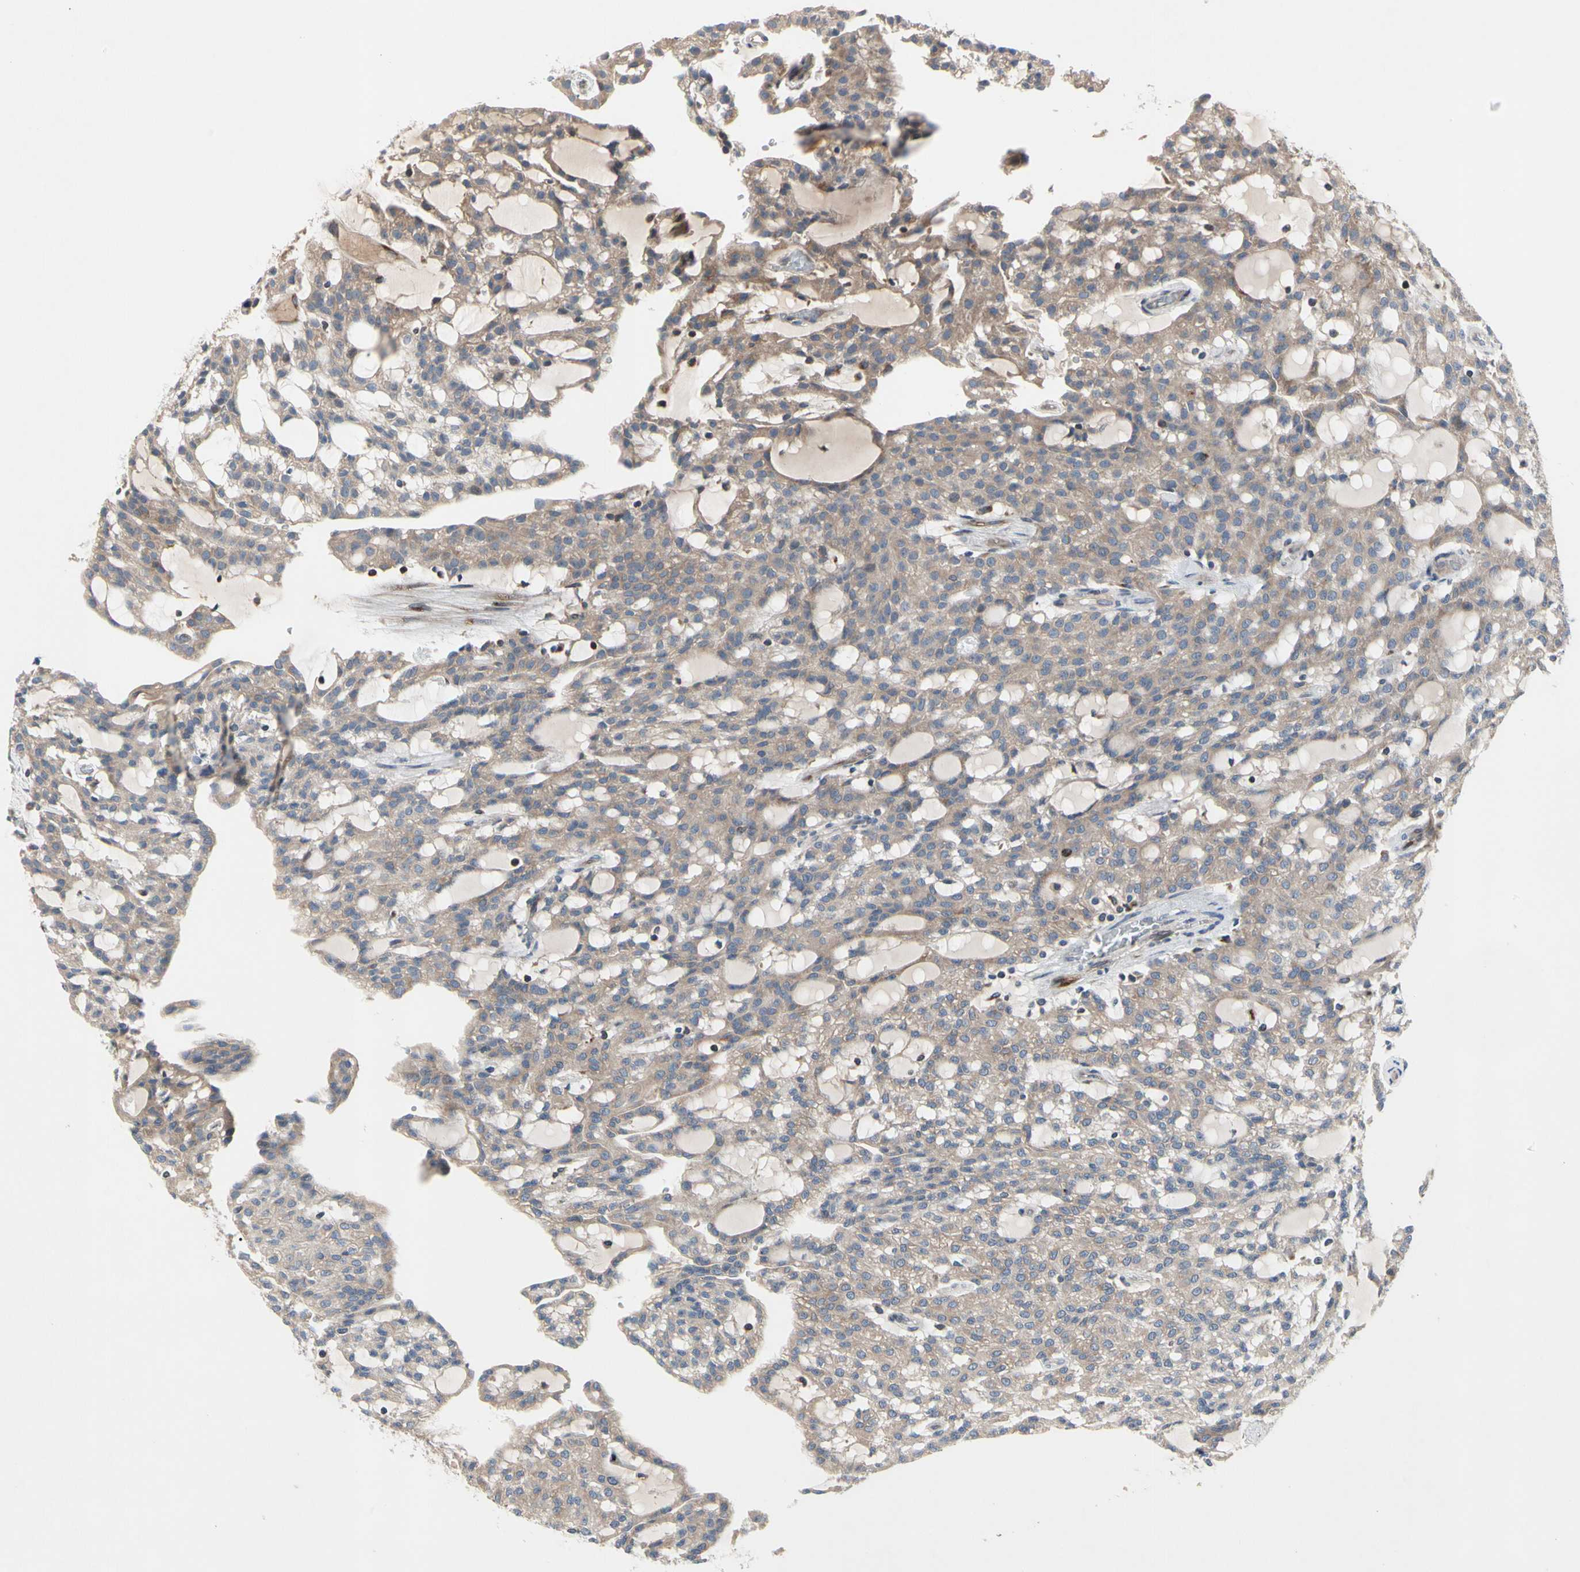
{"staining": {"intensity": "weak", "quantity": ">75%", "location": "cytoplasmic/membranous"}, "tissue": "renal cancer", "cell_type": "Tumor cells", "image_type": "cancer", "snomed": [{"axis": "morphology", "description": "Adenocarcinoma, NOS"}, {"axis": "topography", "description": "Kidney"}], "caption": "A brown stain labels weak cytoplasmic/membranous positivity of a protein in renal adenocarcinoma tumor cells.", "gene": "MMEL1", "patient": {"sex": "male", "age": 63}}